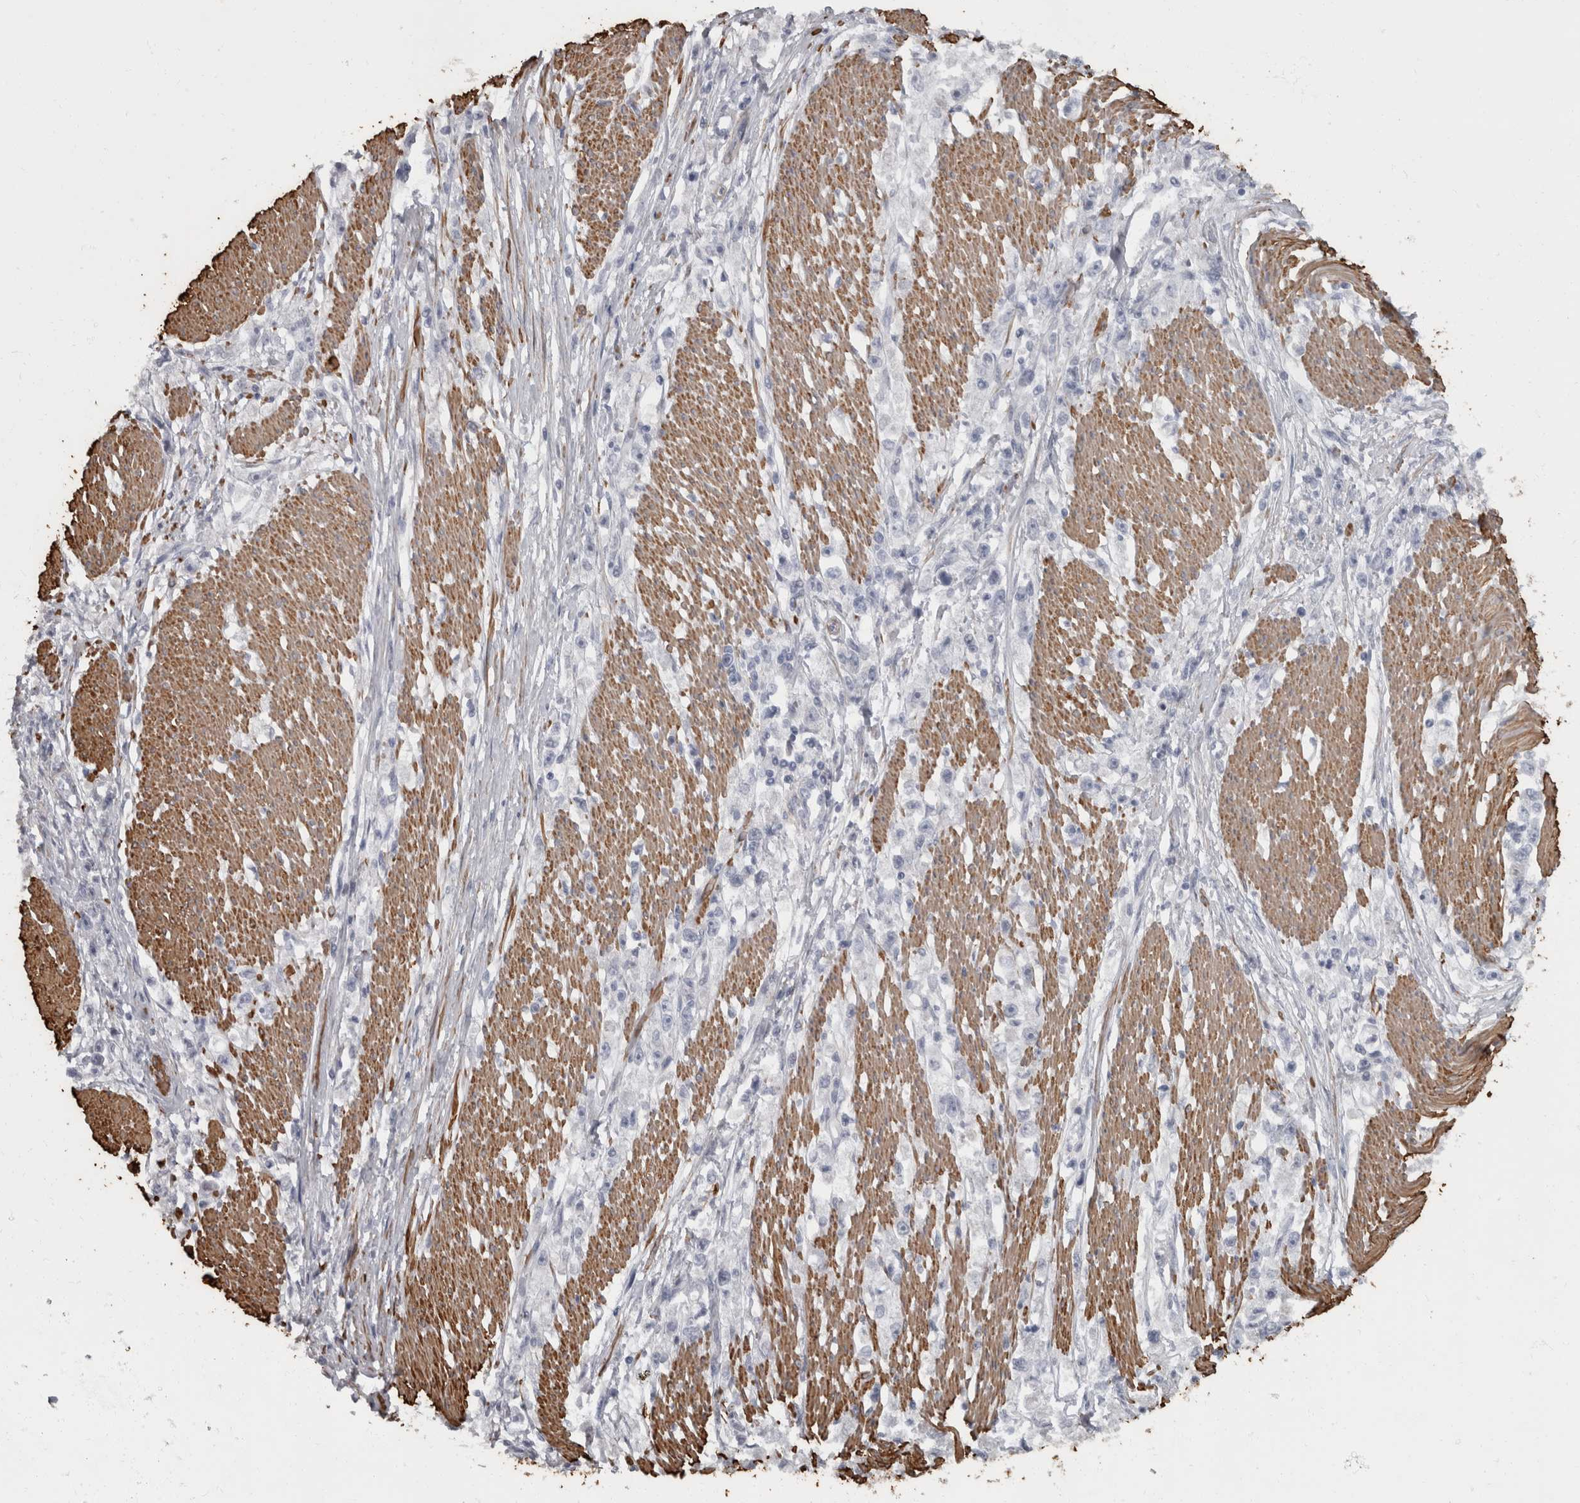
{"staining": {"intensity": "negative", "quantity": "none", "location": "none"}, "tissue": "stomach cancer", "cell_type": "Tumor cells", "image_type": "cancer", "snomed": [{"axis": "morphology", "description": "Adenocarcinoma, NOS"}, {"axis": "topography", "description": "Stomach"}], "caption": "This photomicrograph is of adenocarcinoma (stomach) stained with immunohistochemistry (IHC) to label a protein in brown with the nuclei are counter-stained blue. There is no staining in tumor cells.", "gene": "MASTL", "patient": {"sex": "female", "age": 59}}